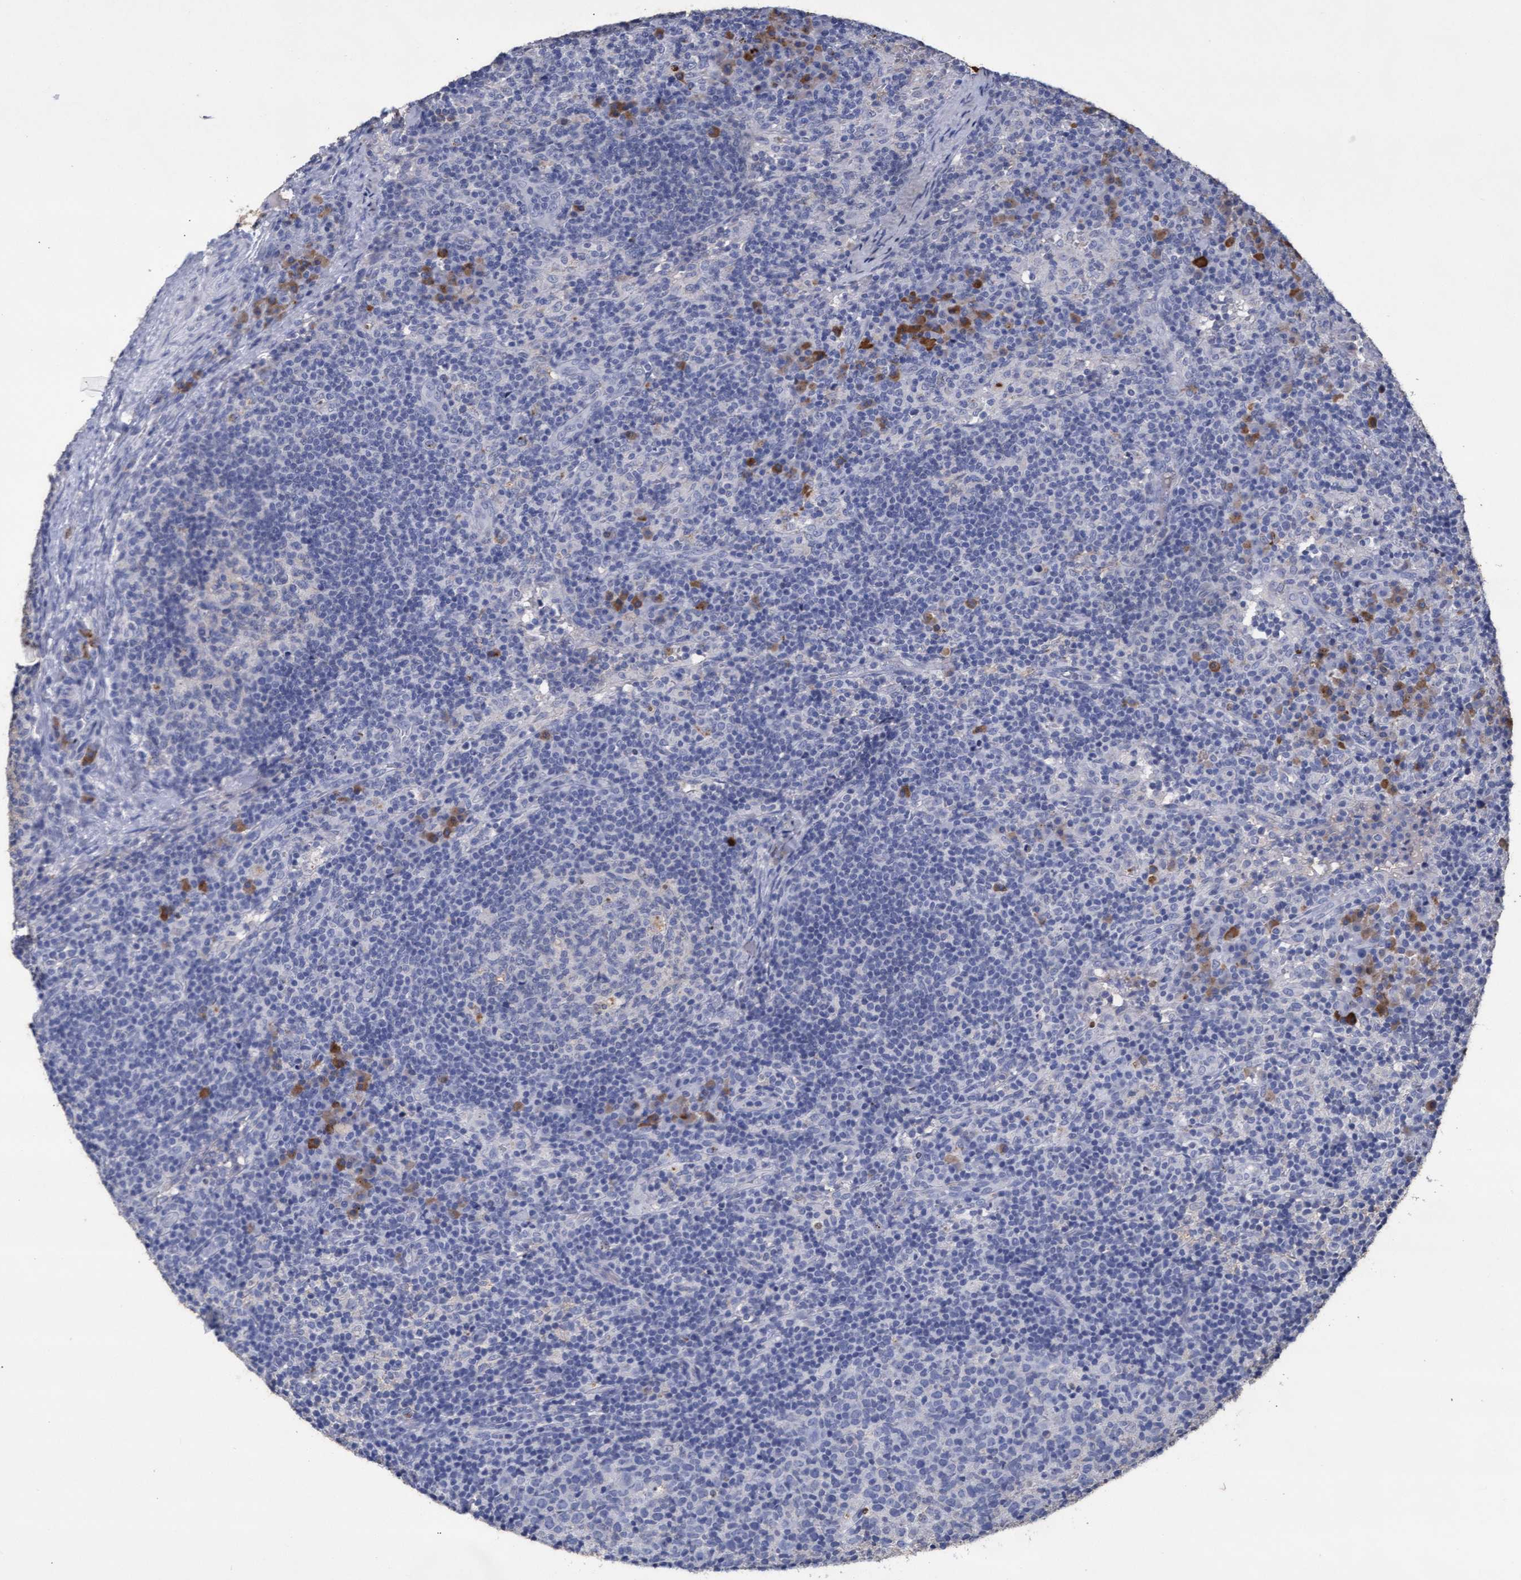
{"staining": {"intensity": "negative", "quantity": "none", "location": "none"}, "tissue": "lymph node", "cell_type": "Germinal center cells", "image_type": "normal", "snomed": [{"axis": "morphology", "description": "Normal tissue, NOS"}, {"axis": "morphology", "description": "Inflammation, NOS"}, {"axis": "topography", "description": "Lymph node"}], "caption": "High power microscopy micrograph of an immunohistochemistry histopathology image of normal lymph node, revealing no significant staining in germinal center cells.", "gene": "GPR39", "patient": {"sex": "male", "age": 55}}